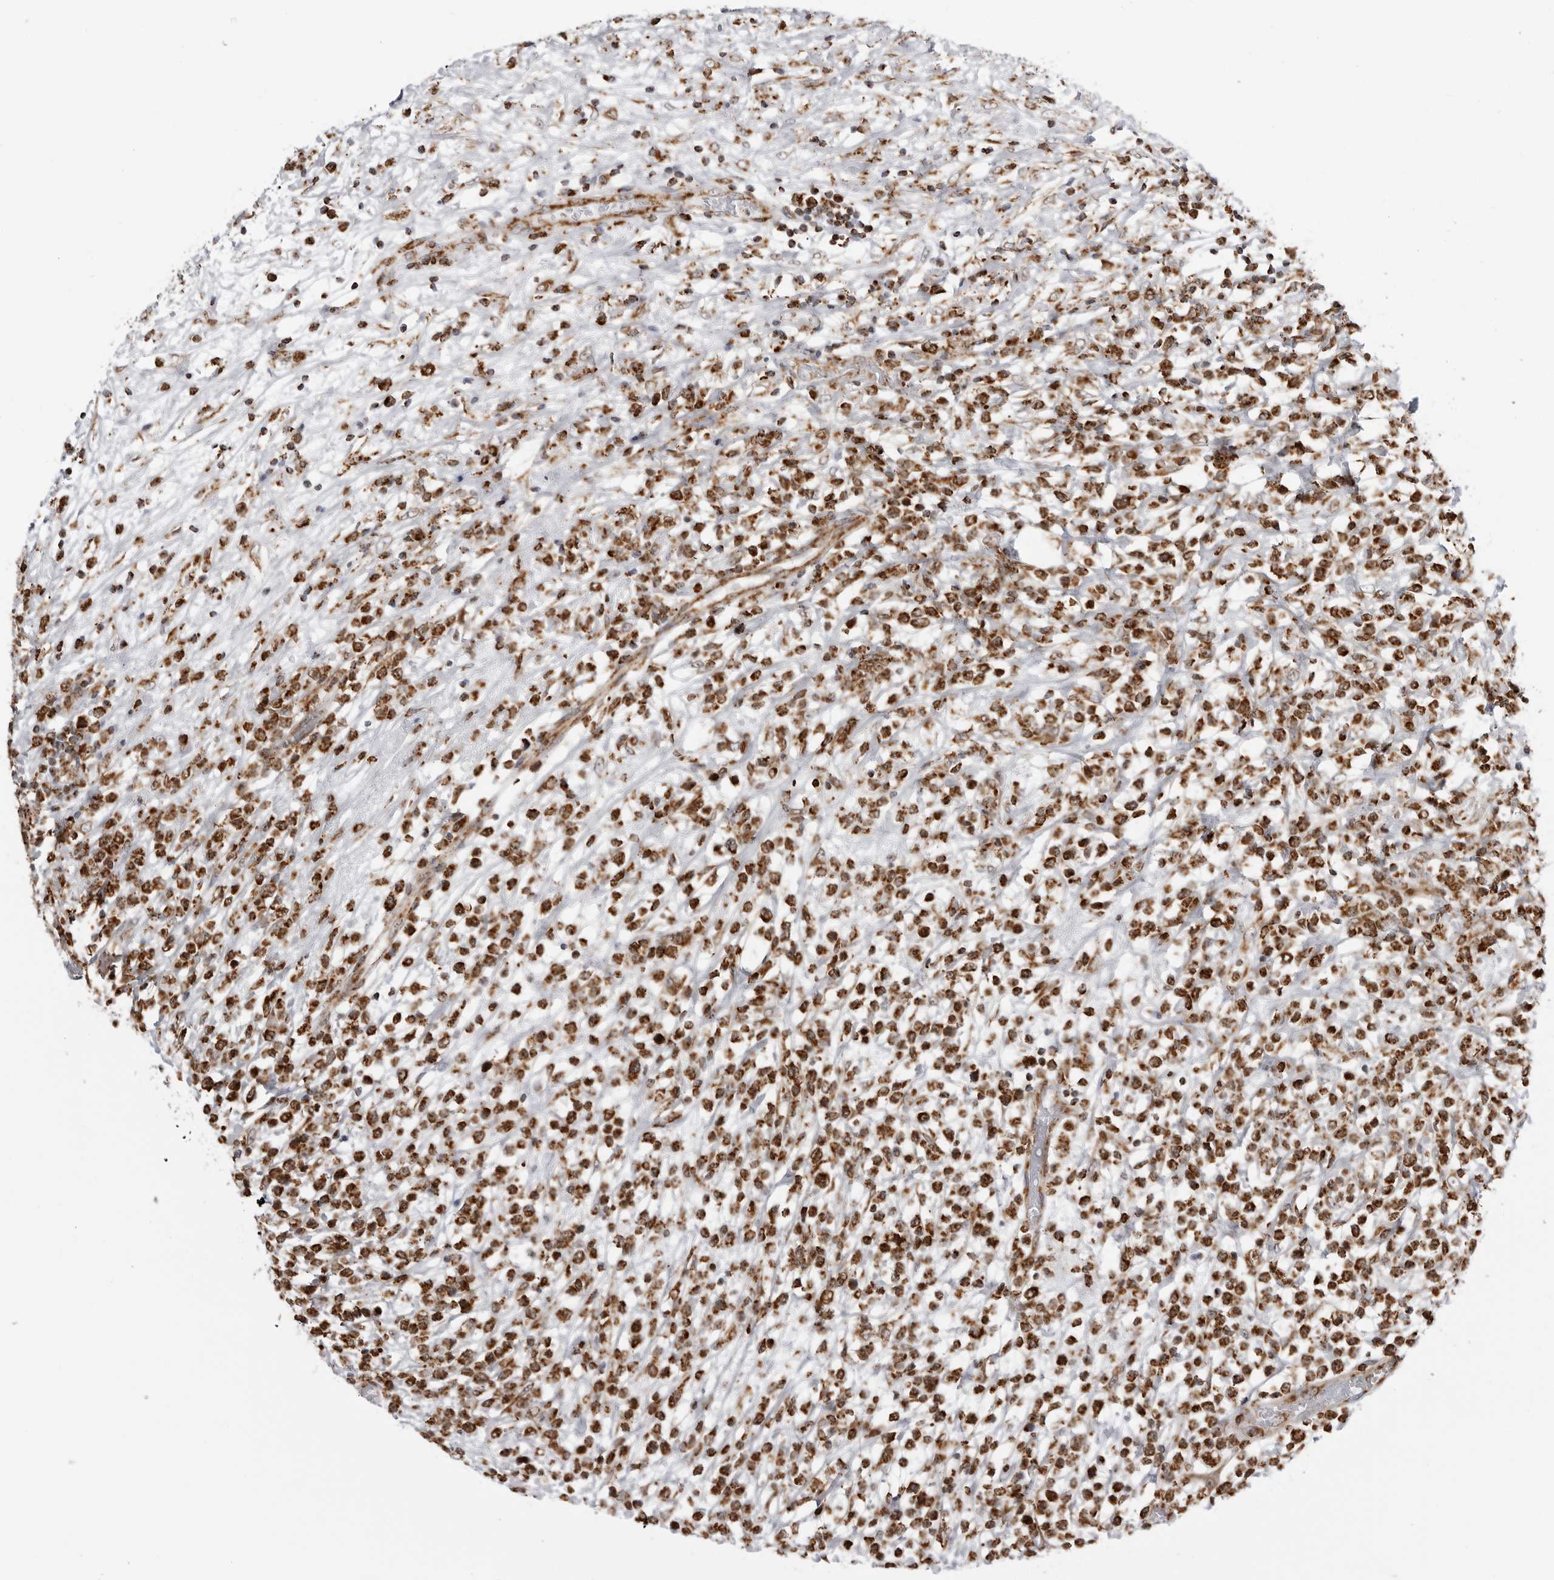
{"staining": {"intensity": "strong", "quantity": ">75%", "location": "cytoplasmic/membranous"}, "tissue": "lymphoma", "cell_type": "Tumor cells", "image_type": "cancer", "snomed": [{"axis": "morphology", "description": "Malignant lymphoma, non-Hodgkin's type, High grade"}, {"axis": "topography", "description": "Colon"}], "caption": "A micrograph showing strong cytoplasmic/membranous staining in approximately >75% of tumor cells in high-grade malignant lymphoma, non-Hodgkin's type, as visualized by brown immunohistochemical staining.", "gene": "COX5A", "patient": {"sex": "female", "age": 53}}